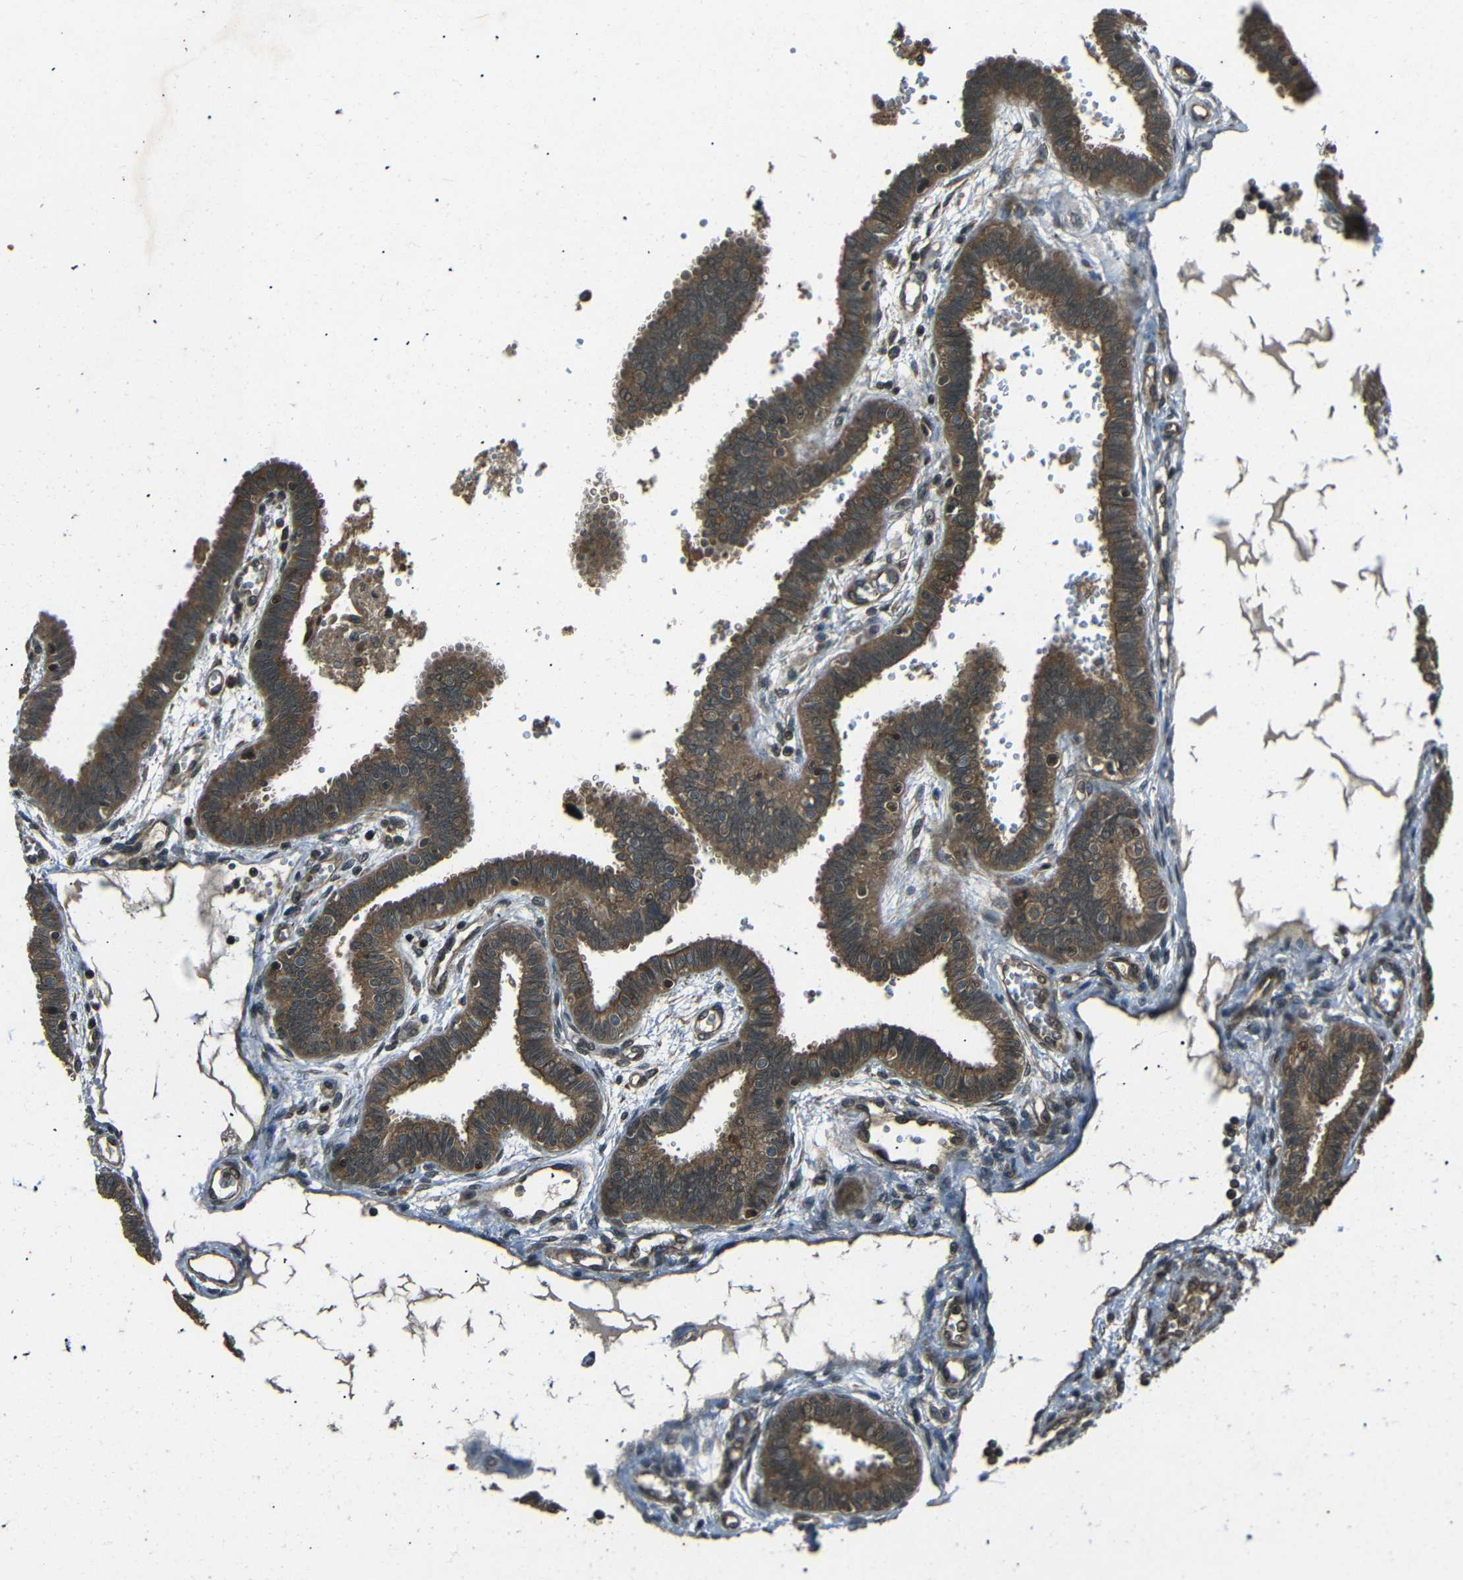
{"staining": {"intensity": "moderate", "quantity": ">75%", "location": "cytoplasmic/membranous"}, "tissue": "fallopian tube", "cell_type": "Glandular cells", "image_type": "normal", "snomed": [{"axis": "morphology", "description": "Normal tissue, NOS"}, {"axis": "topography", "description": "Fallopian tube"}], "caption": "Immunohistochemical staining of unremarkable fallopian tube displays medium levels of moderate cytoplasmic/membranous expression in about >75% of glandular cells. Using DAB (brown) and hematoxylin (blue) stains, captured at high magnification using brightfield microscopy.", "gene": "PLK2", "patient": {"sex": "female", "age": 32}}